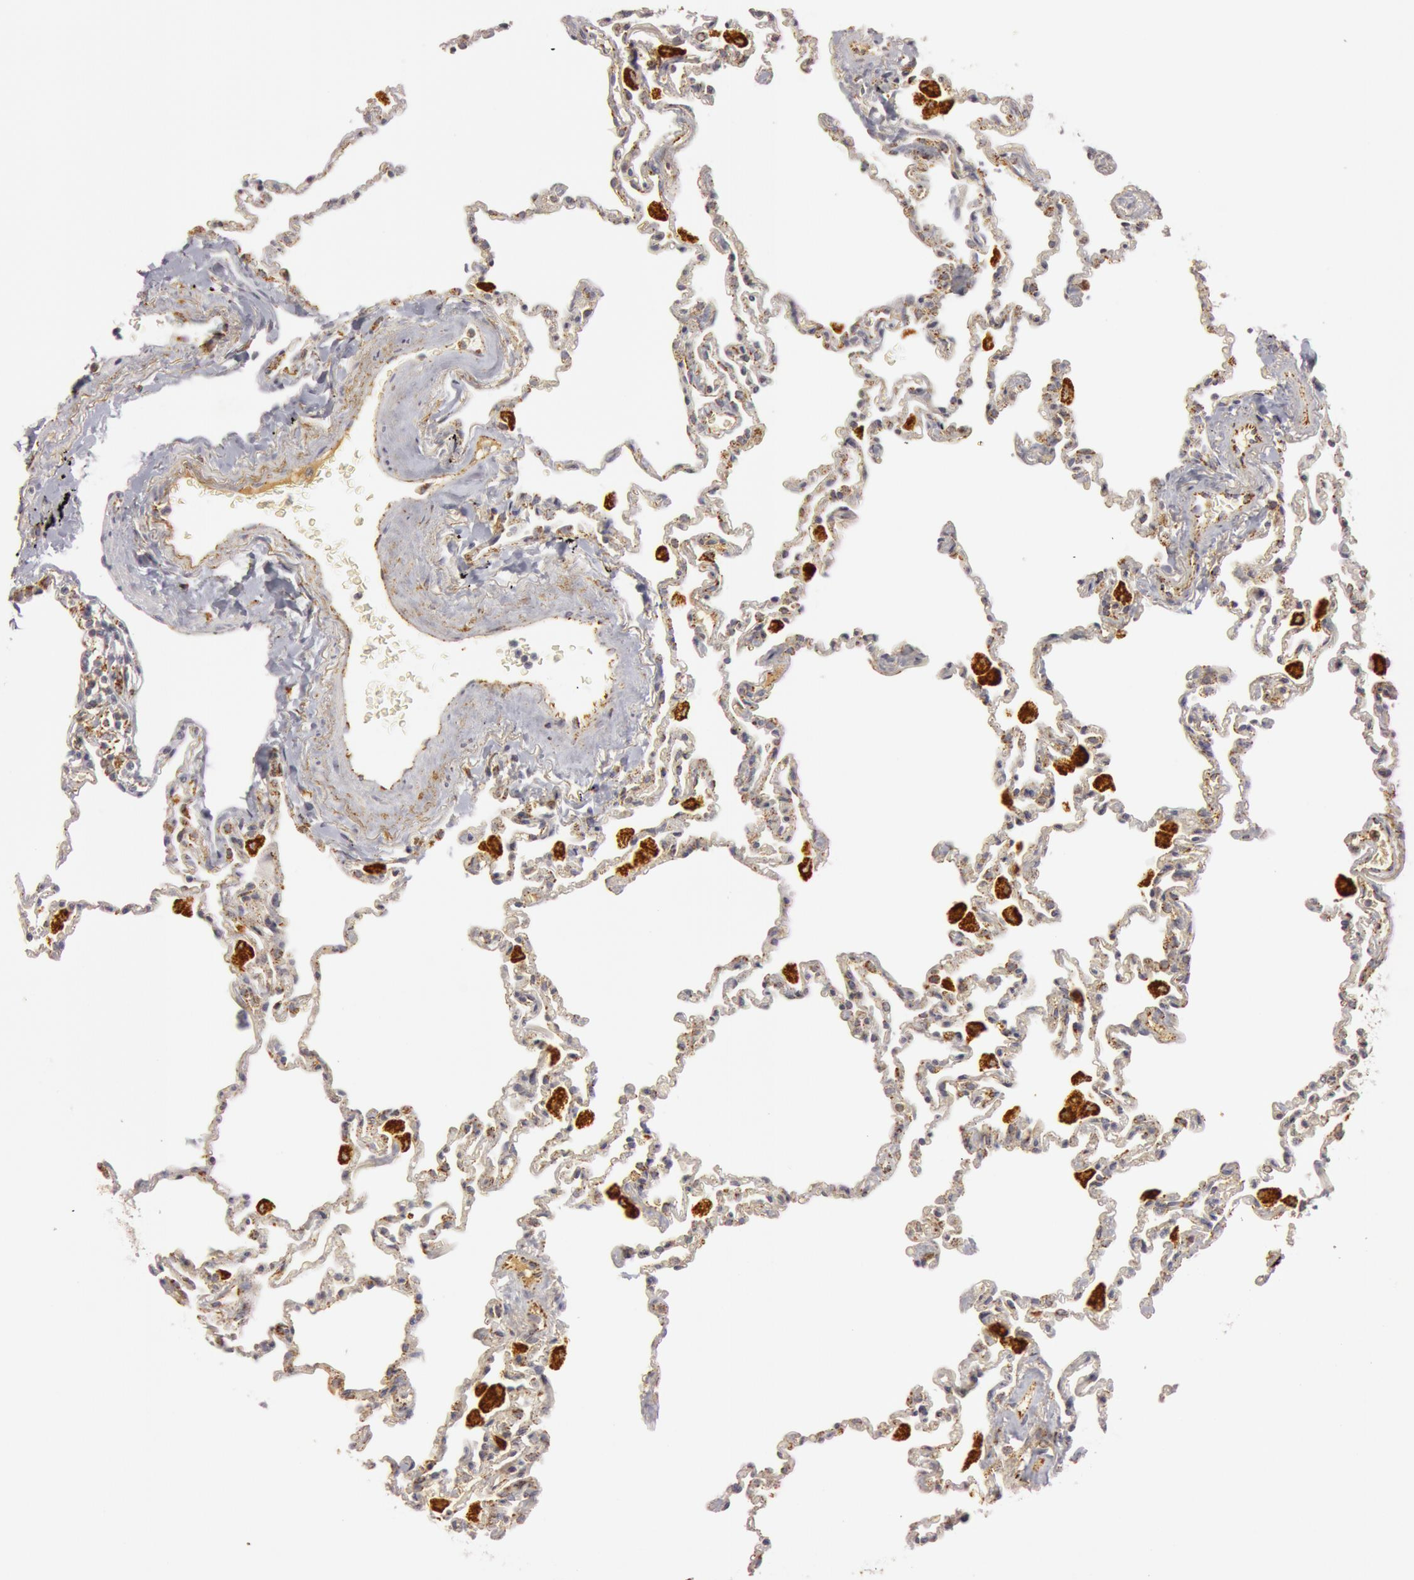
{"staining": {"intensity": "negative", "quantity": "none", "location": "none"}, "tissue": "lung", "cell_type": "Alveolar cells", "image_type": "normal", "snomed": [{"axis": "morphology", "description": "Normal tissue, NOS"}, {"axis": "topography", "description": "Lung"}], "caption": "High power microscopy micrograph of an IHC histopathology image of benign lung, revealing no significant positivity in alveolar cells.", "gene": "C7", "patient": {"sex": "male", "age": 59}}